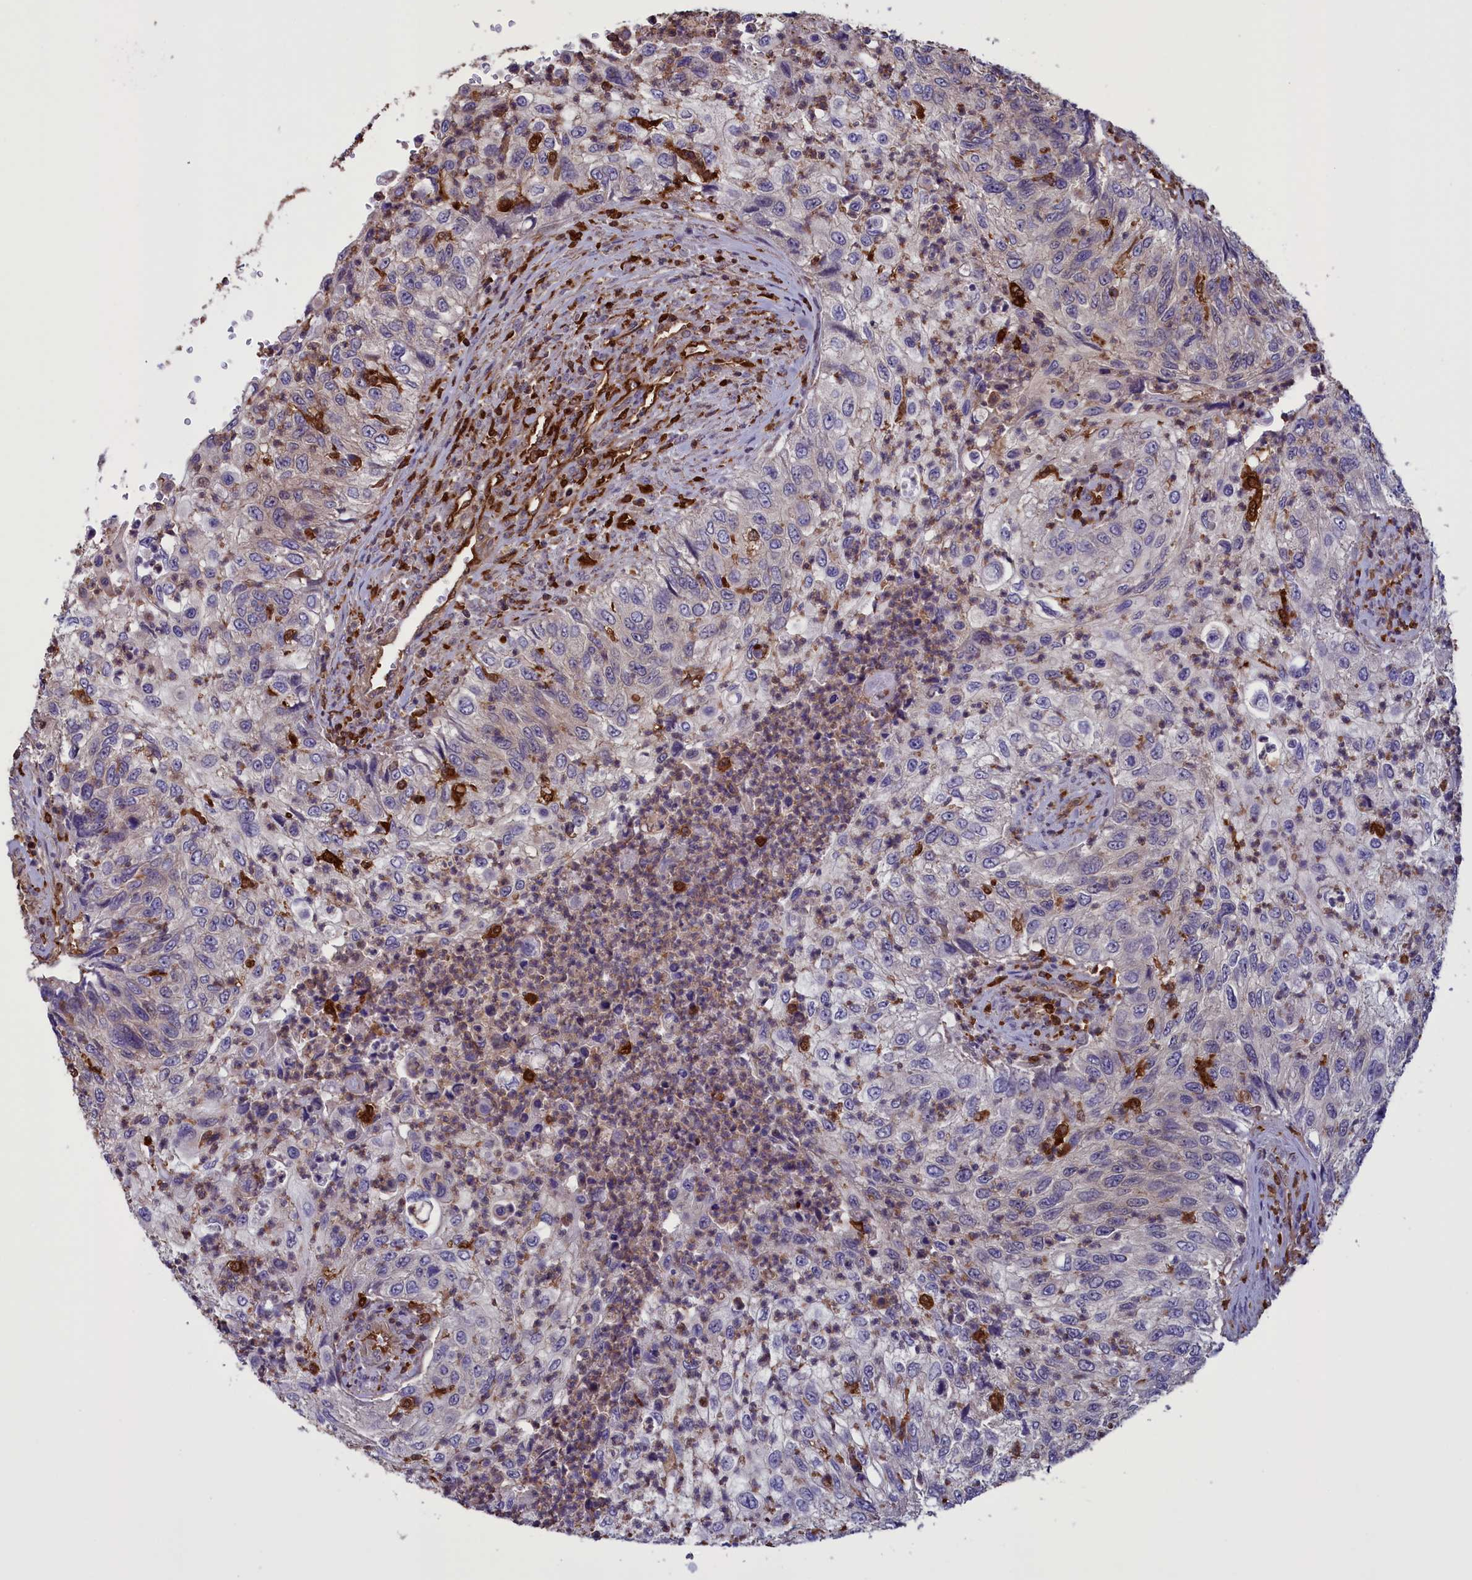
{"staining": {"intensity": "negative", "quantity": "none", "location": "none"}, "tissue": "urothelial cancer", "cell_type": "Tumor cells", "image_type": "cancer", "snomed": [{"axis": "morphology", "description": "Urothelial carcinoma, High grade"}, {"axis": "topography", "description": "Urinary bladder"}], "caption": "High magnification brightfield microscopy of high-grade urothelial carcinoma stained with DAB (brown) and counterstained with hematoxylin (blue): tumor cells show no significant positivity.", "gene": "ARHGAP18", "patient": {"sex": "female", "age": 60}}